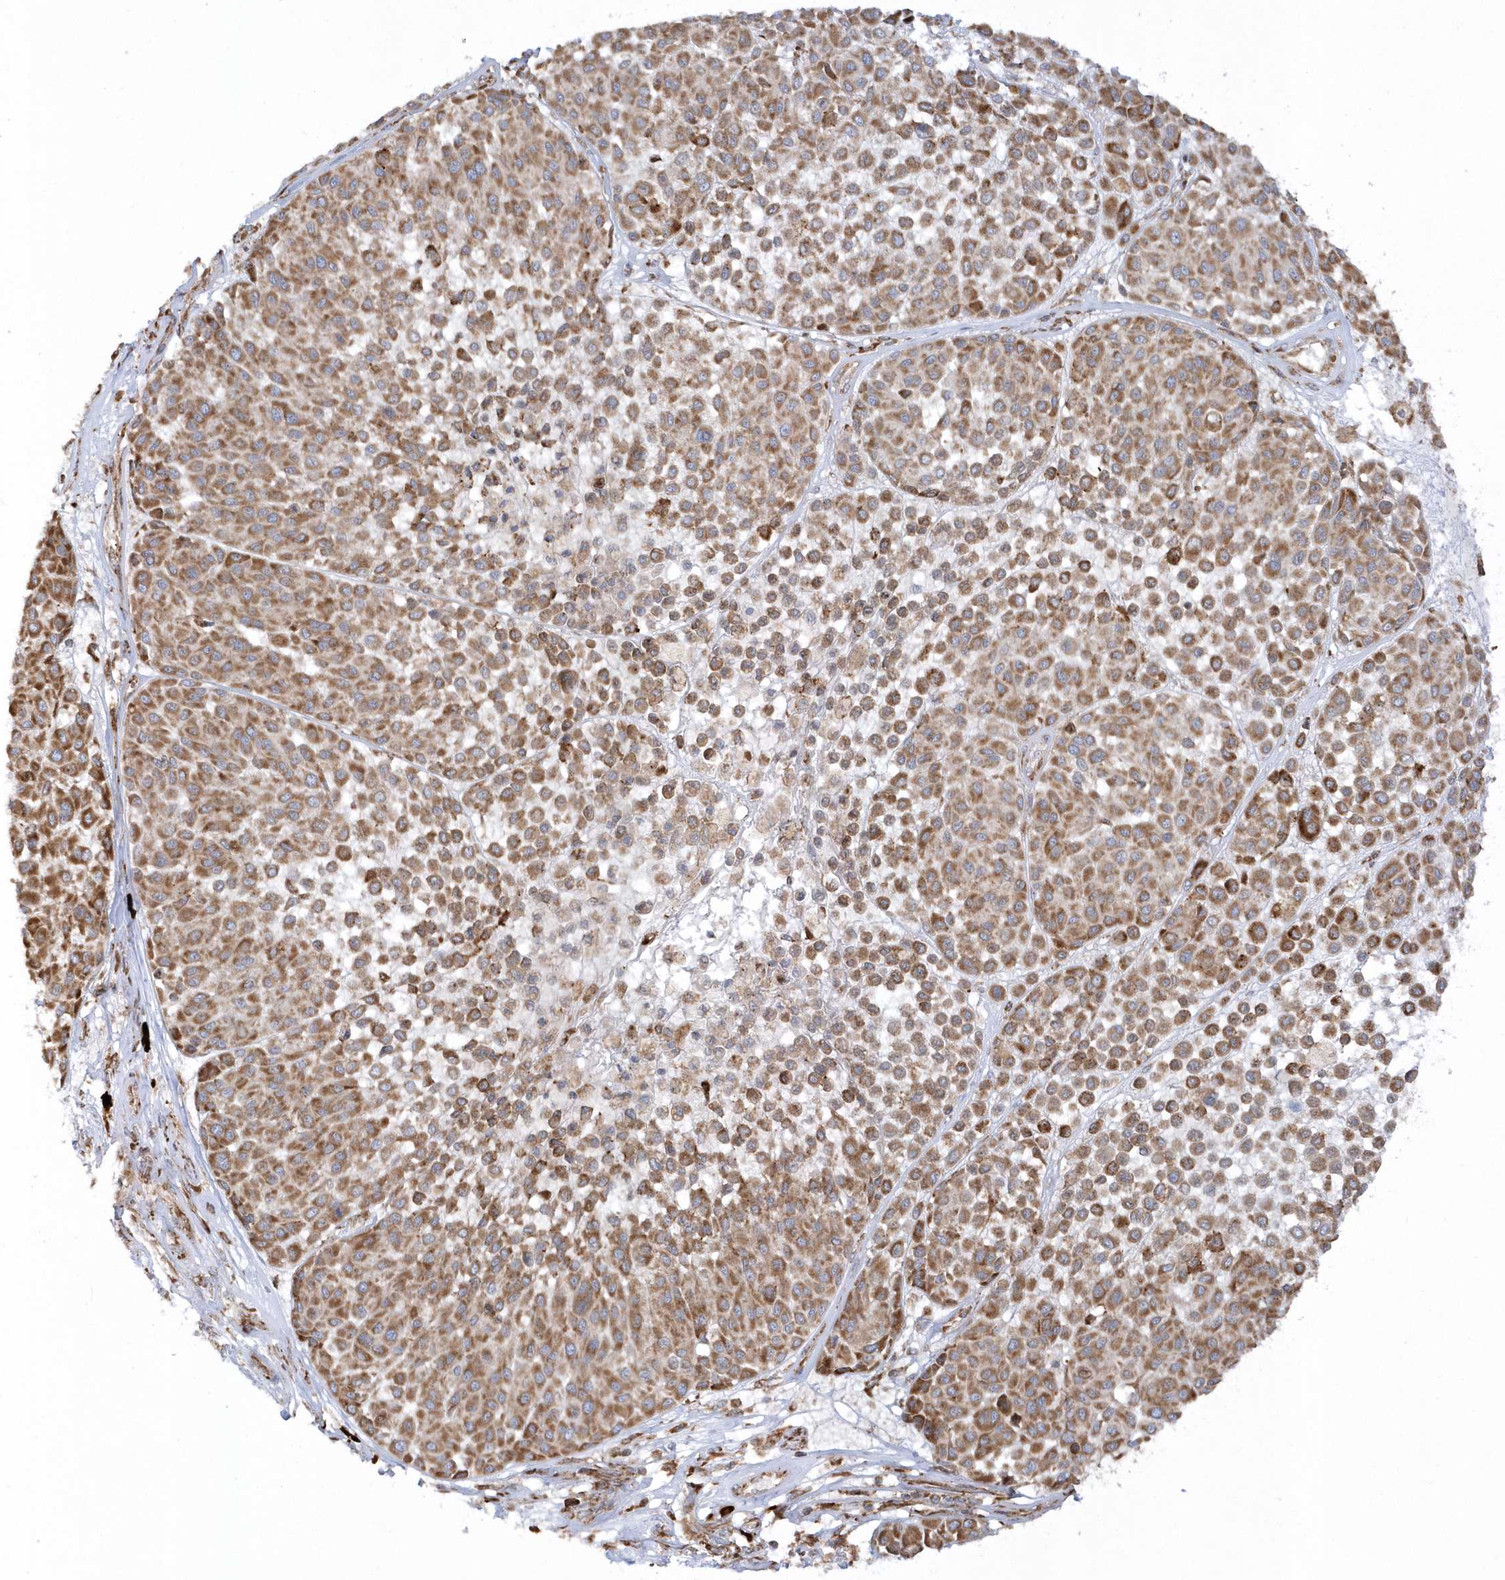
{"staining": {"intensity": "moderate", "quantity": ">75%", "location": "cytoplasmic/membranous"}, "tissue": "melanoma", "cell_type": "Tumor cells", "image_type": "cancer", "snomed": [{"axis": "morphology", "description": "Malignant melanoma, Metastatic site"}, {"axis": "topography", "description": "Soft tissue"}], "caption": "Immunohistochemical staining of human malignant melanoma (metastatic site) reveals medium levels of moderate cytoplasmic/membranous staining in about >75% of tumor cells. (brown staining indicates protein expression, while blue staining denotes nuclei).", "gene": "SH3BP2", "patient": {"sex": "male", "age": 41}}